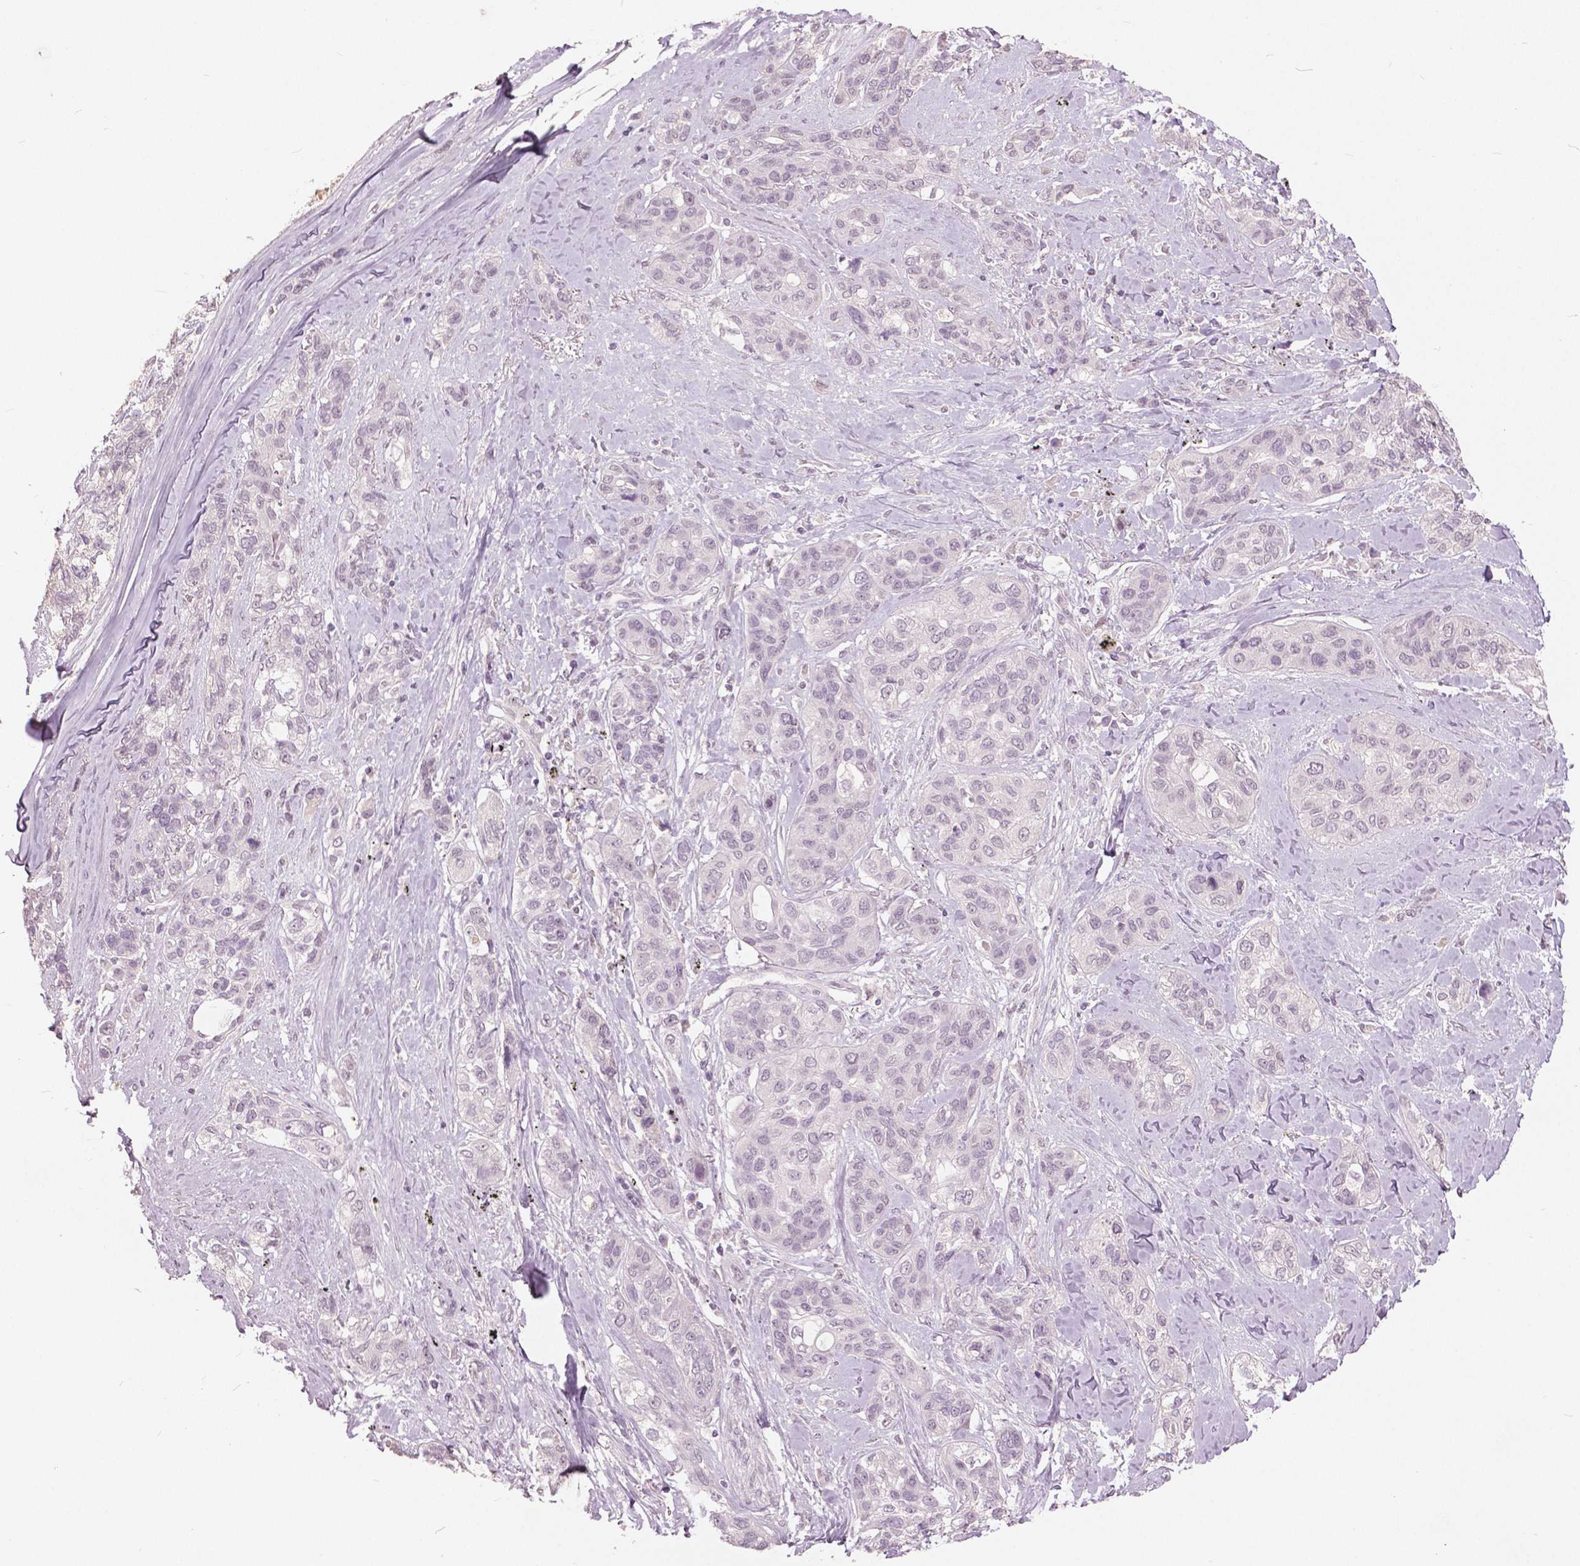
{"staining": {"intensity": "negative", "quantity": "none", "location": "none"}, "tissue": "lung cancer", "cell_type": "Tumor cells", "image_type": "cancer", "snomed": [{"axis": "morphology", "description": "Squamous cell carcinoma, NOS"}, {"axis": "topography", "description": "Lung"}], "caption": "The image reveals no staining of tumor cells in lung cancer (squamous cell carcinoma).", "gene": "NANOG", "patient": {"sex": "female", "age": 70}}